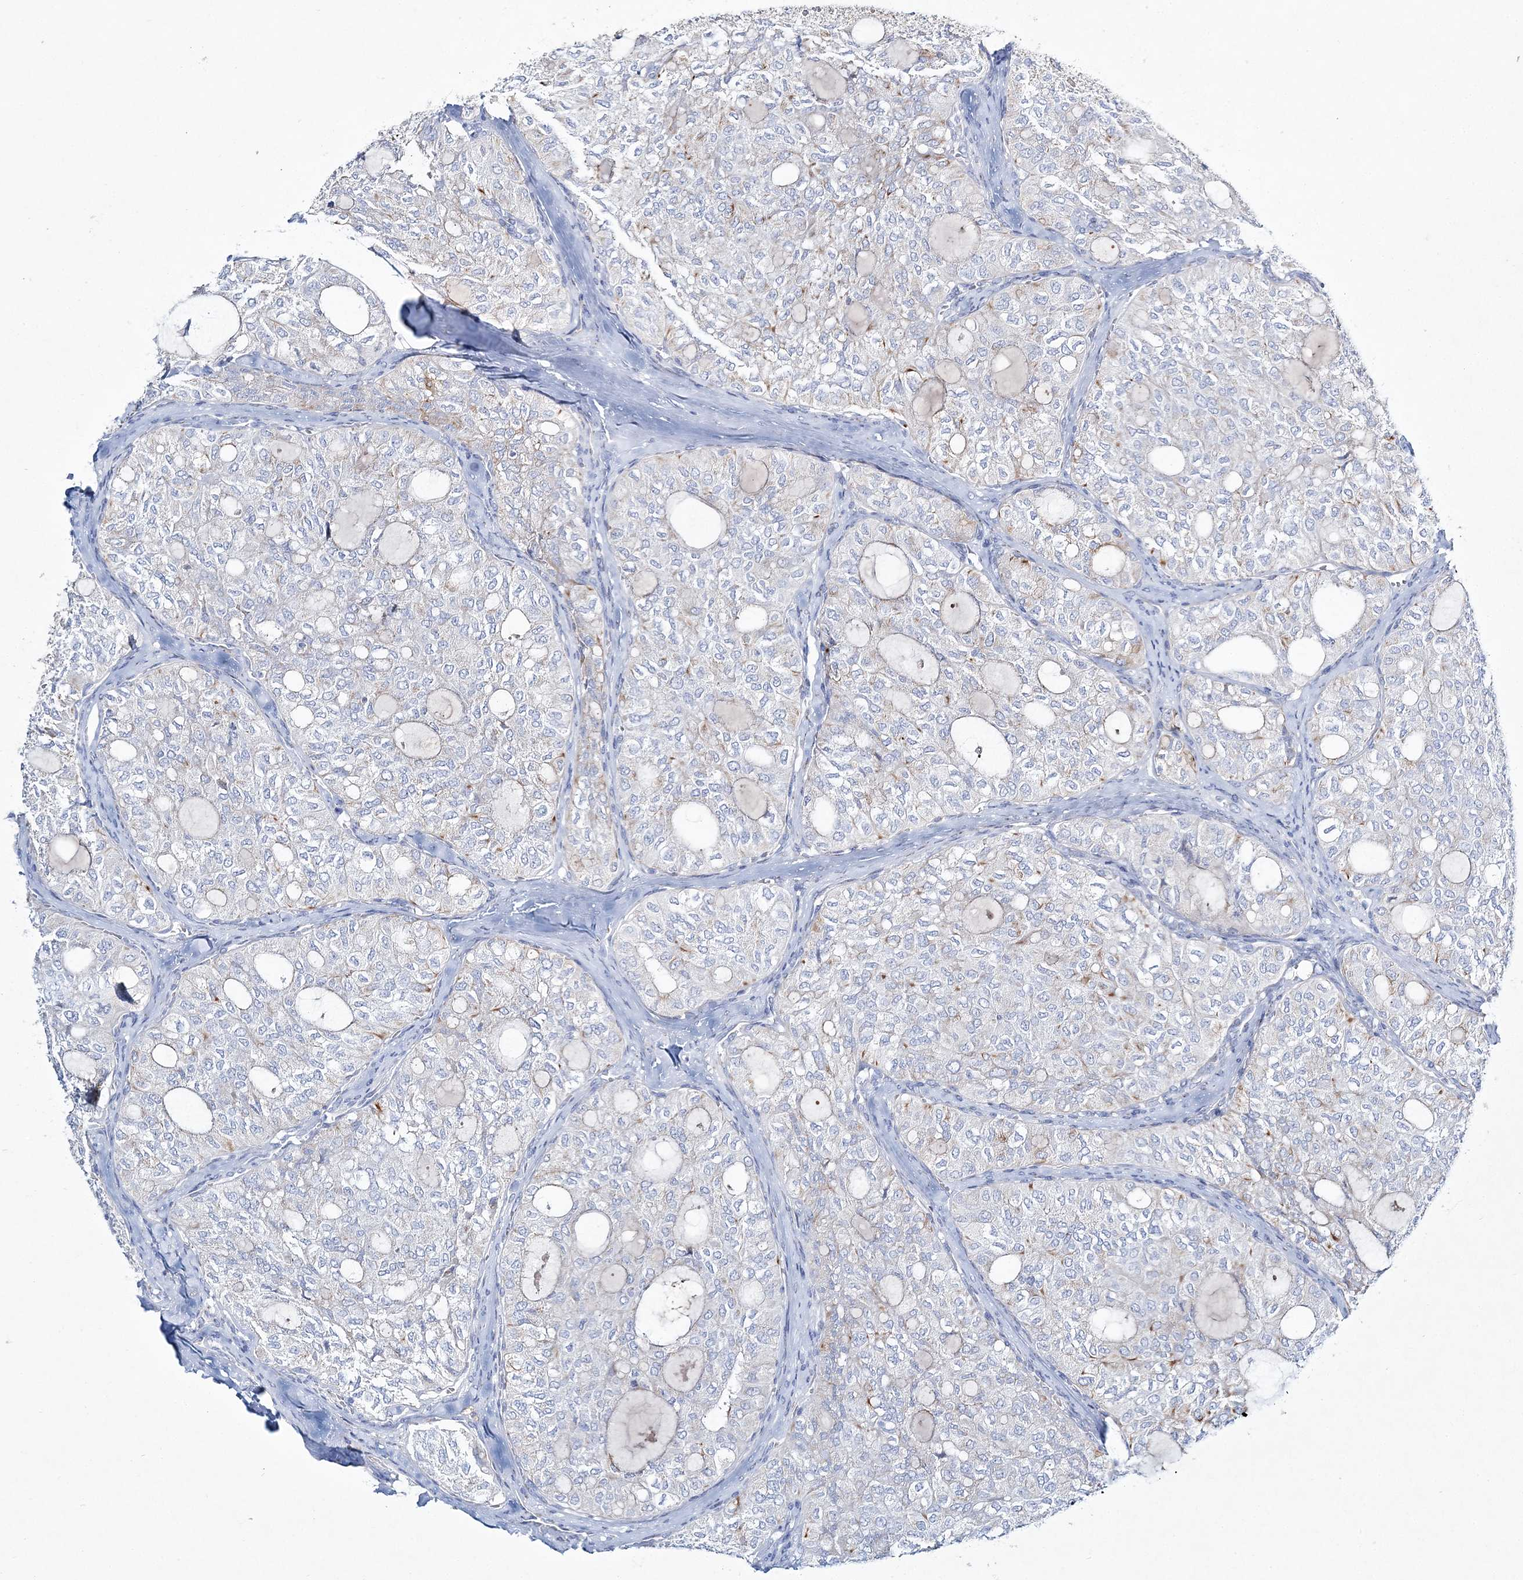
{"staining": {"intensity": "negative", "quantity": "none", "location": "none"}, "tissue": "thyroid cancer", "cell_type": "Tumor cells", "image_type": "cancer", "snomed": [{"axis": "morphology", "description": "Follicular adenoma carcinoma, NOS"}, {"axis": "topography", "description": "Thyroid gland"}], "caption": "This is an immunohistochemistry micrograph of human thyroid cancer (follicular adenoma carcinoma). There is no expression in tumor cells.", "gene": "ADGRL1", "patient": {"sex": "male", "age": 75}}